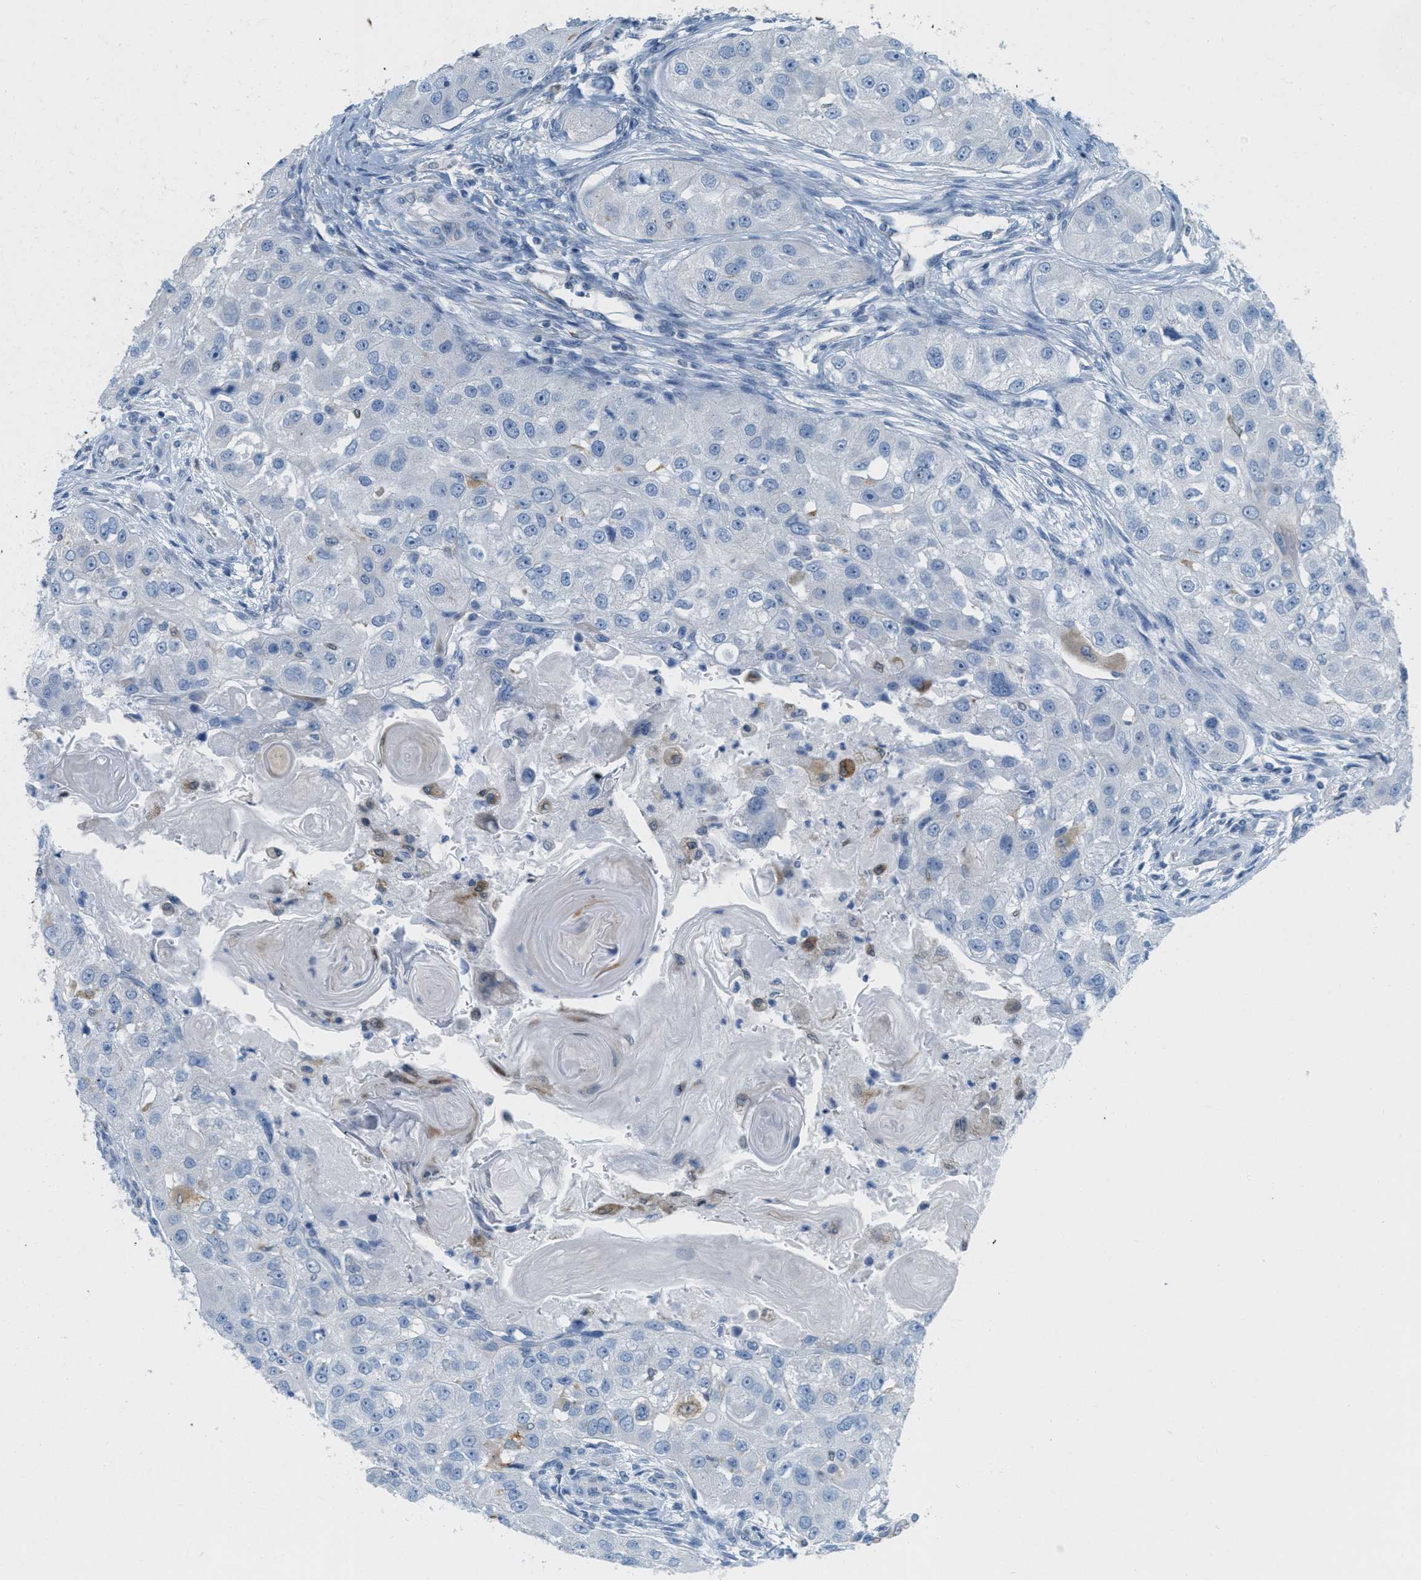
{"staining": {"intensity": "negative", "quantity": "none", "location": "none"}, "tissue": "head and neck cancer", "cell_type": "Tumor cells", "image_type": "cancer", "snomed": [{"axis": "morphology", "description": "Normal tissue, NOS"}, {"axis": "morphology", "description": "Squamous cell carcinoma, NOS"}, {"axis": "topography", "description": "Skeletal muscle"}, {"axis": "topography", "description": "Head-Neck"}], "caption": "A micrograph of human head and neck squamous cell carcinoma is negative for staining in tumor cells. The staining was performed using DAB to visualize the protein expression in brown, while the nuclei were stained in blue with hematoxylin (Magnification: 20x).", "gene": "TEX264", "patient": {"sex": "male", "age": 51}}